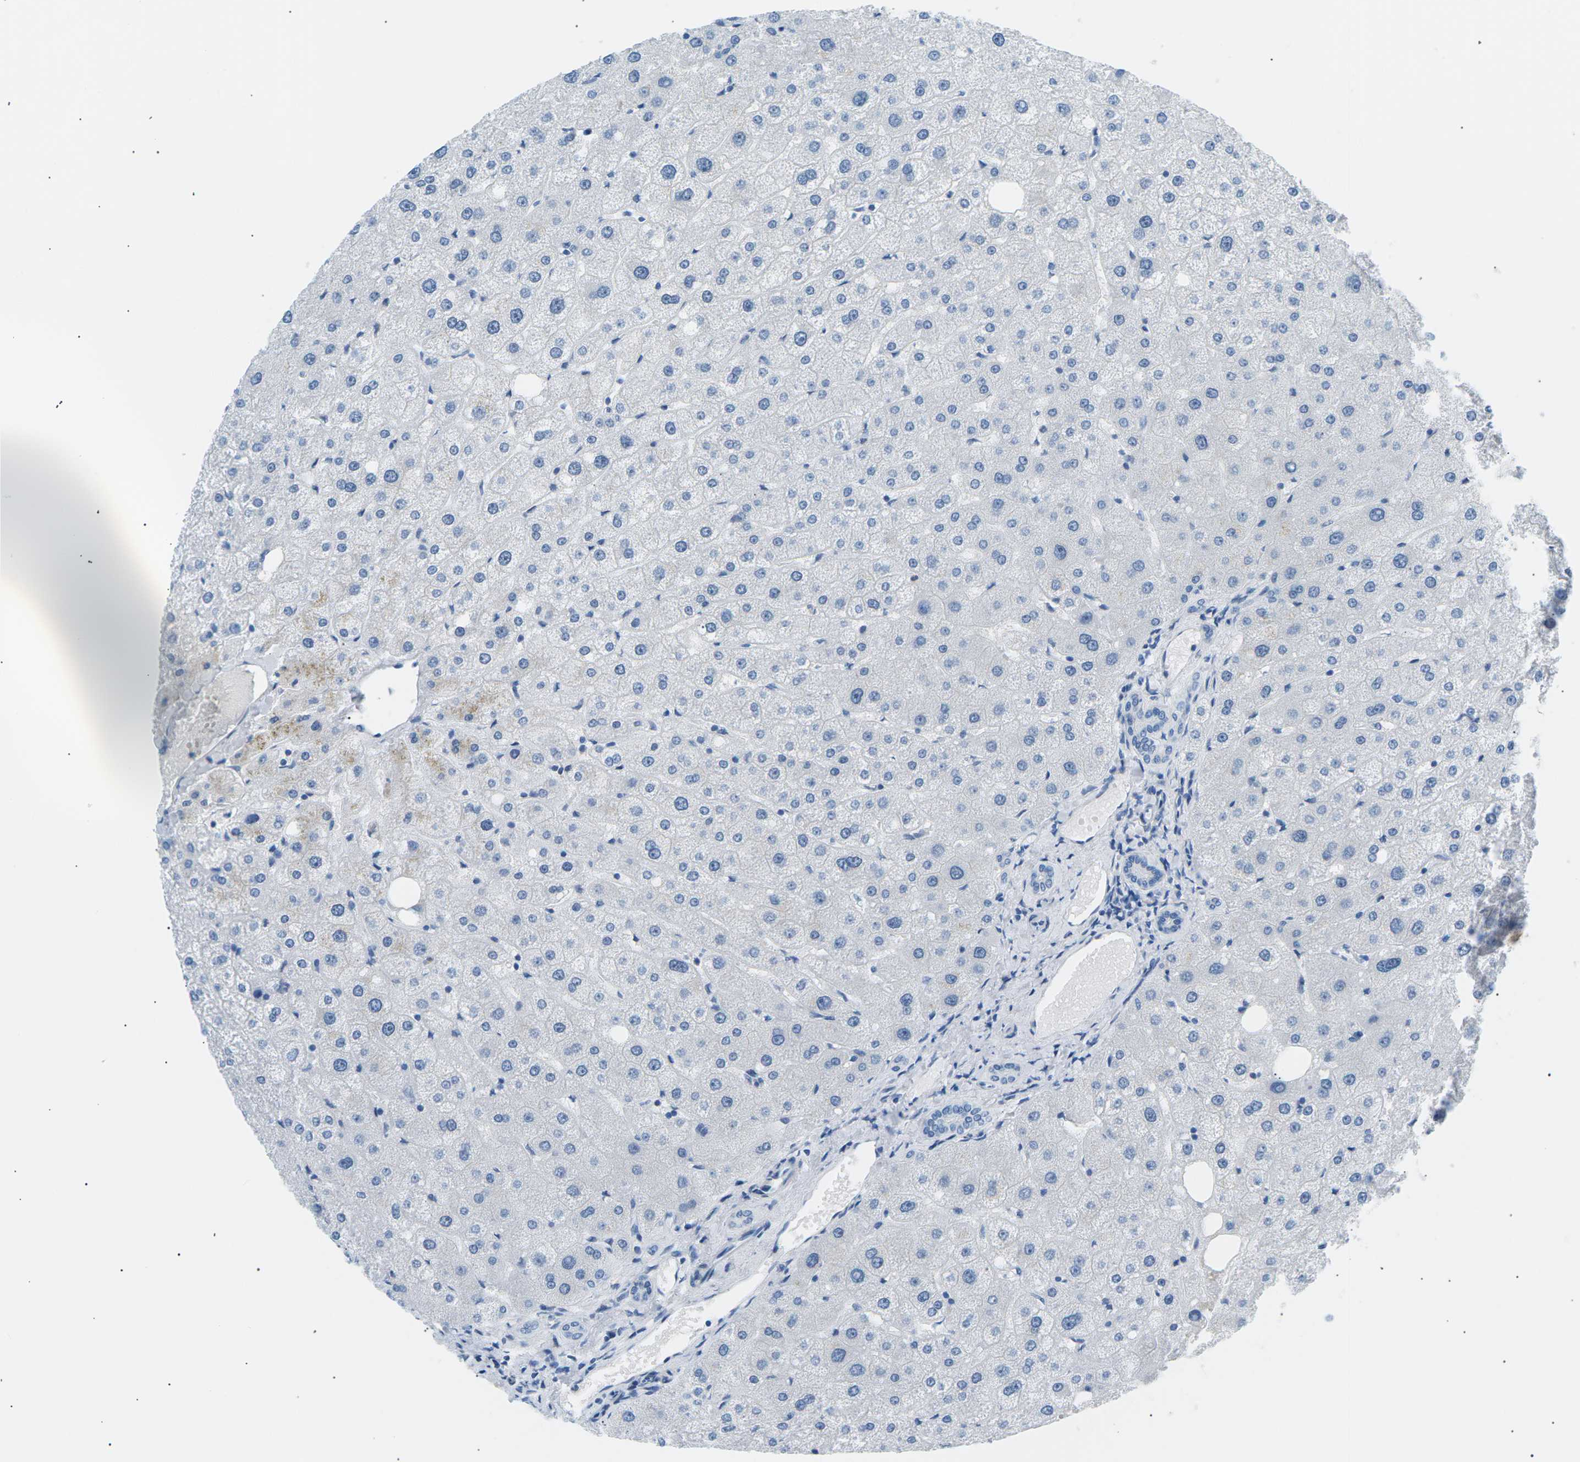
{"staining": {"intensity": "negative", "quantity": "none", "location": "none"}, "tissue": "liver", "cell_type": "Cholangiocytes", "image_type": "normal", "snomed": [{"axis": "morphology", "description": "Normal tissue, NOS"}, {"axis": "topography", "description": "Liver"}], "caption": "Unremarkable liver was stained to show a protein in brown. There is no significant expression in cholangiocytes. The staining was performed using DAB (3,3'-diaminobenzidine) to visualize the protein expression in brown, while the nuclei were stained in blue with hematoxylin (Magnification: 20x).", "gene": "SEPTIN5", "patient": {"sex": "male", "age": 73}}